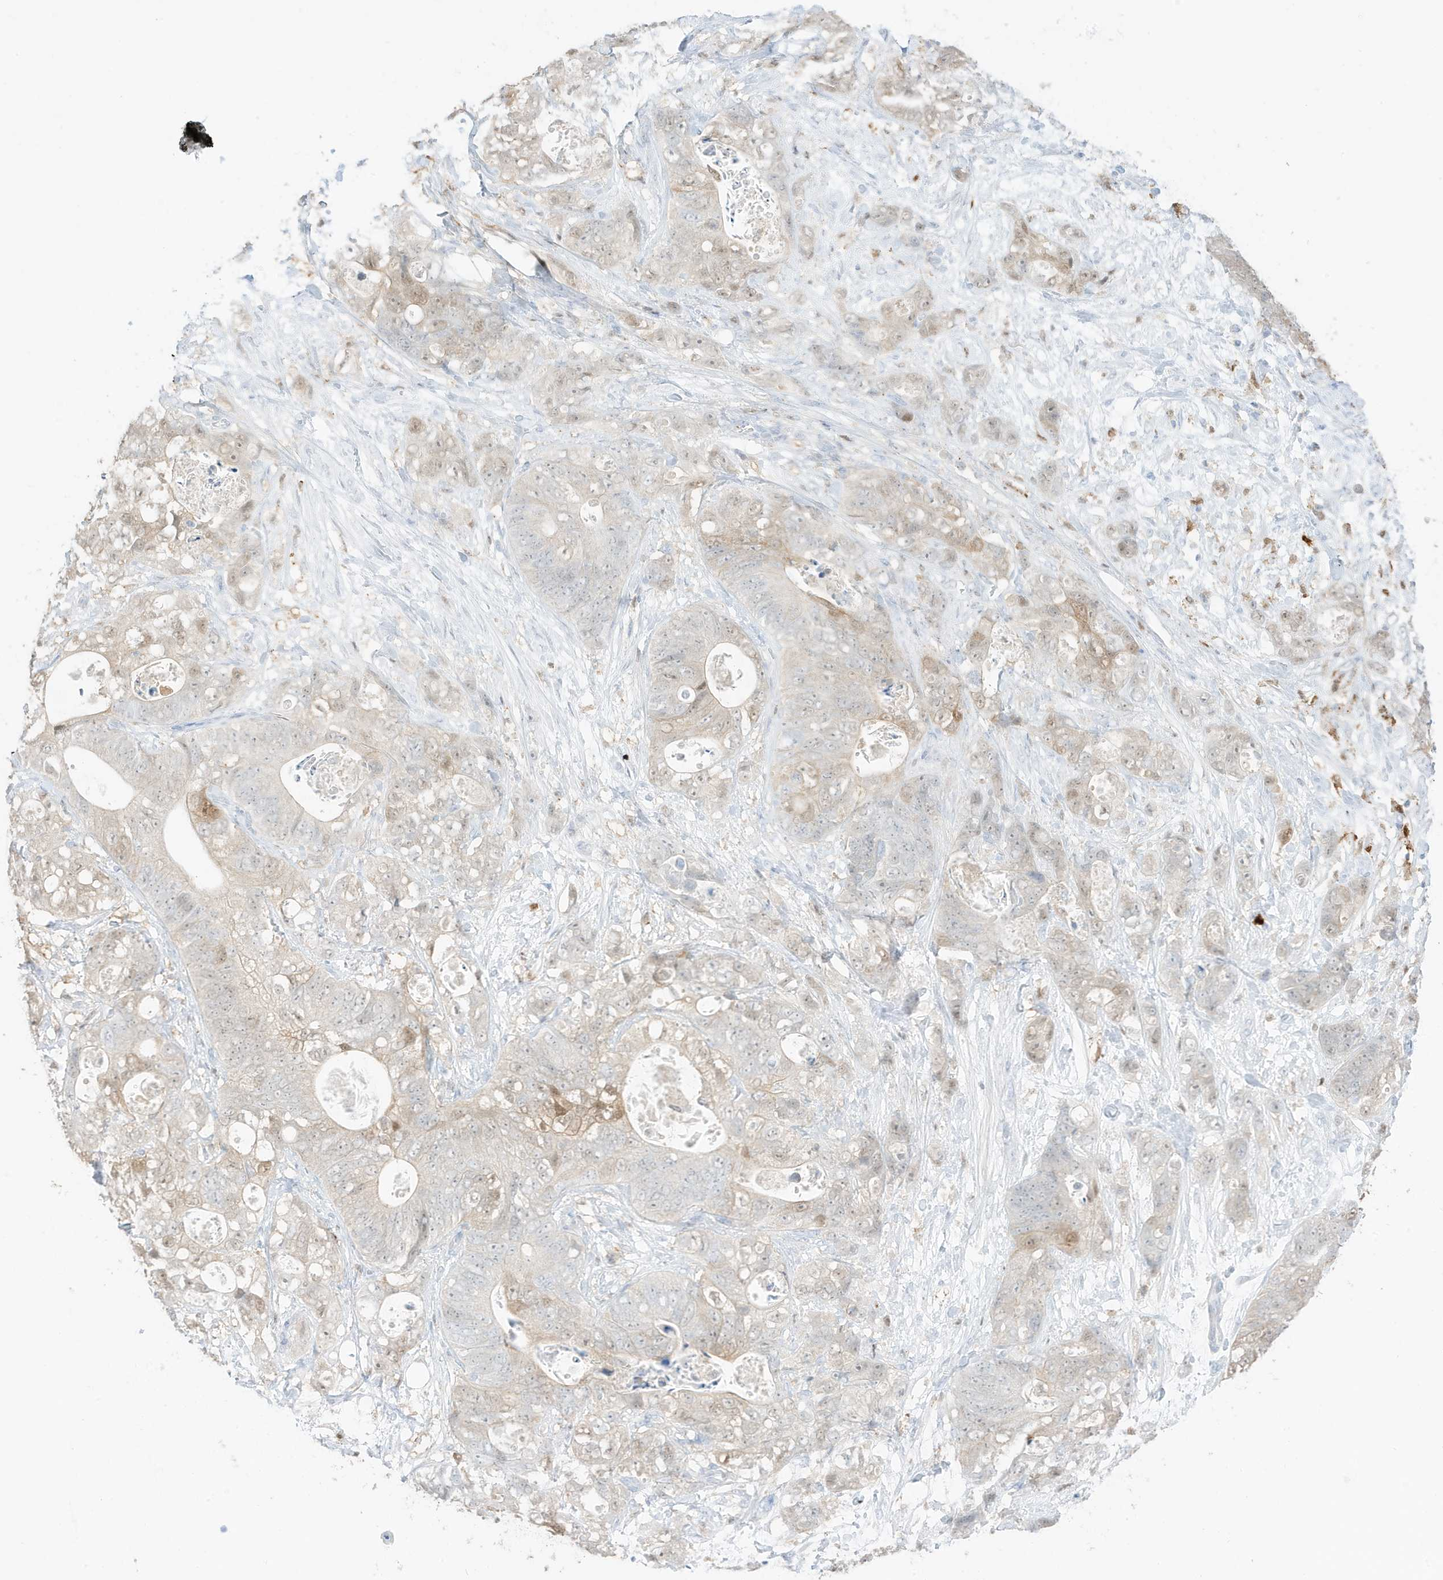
{"staining": {"intensity": "weak", "quantity": "<25%", "location": "nuclear"}, "tissue": "stomach cancer", "cell_type": "Tumor cells", "image_type": "cancer", "snomed": [{"axis": "morphology", "description": "Normal tissue, NOS"}, {"axis": "morphology", "description": "Adenocarcinoma, NOS"}, {"axis": "topography", "description": "Stomach"}], "caption": "Protein analysis of stomach cancer exhibits no significant positivity in tumor cells.", "gene": "GCA", "patient": {"sex": "female", "age": 89}}